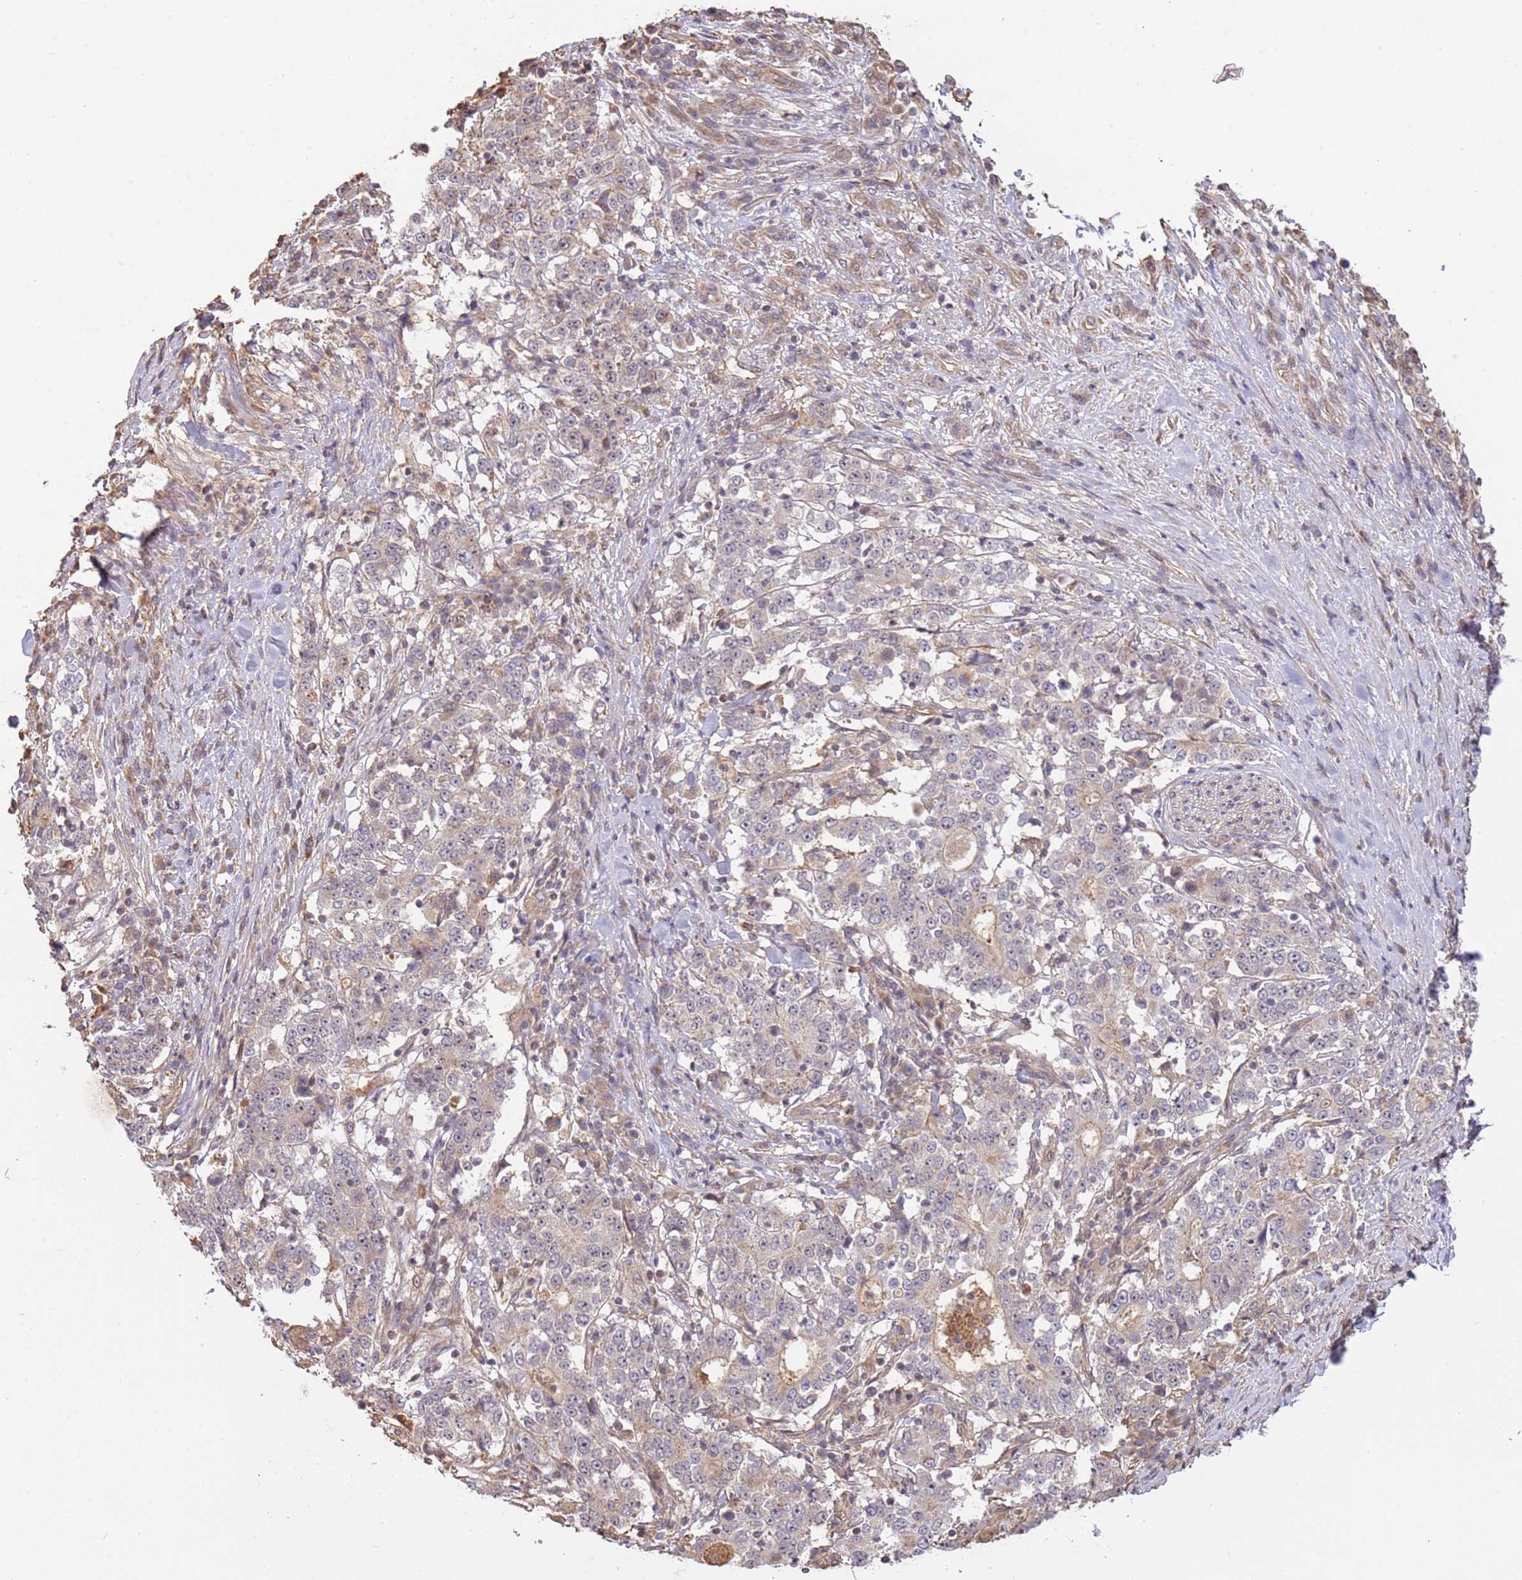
{"staining": {"intensity": "weak", "quantity": ">75%", "location": "nuclear"}, "tissue": "stomach cancer", "cell_type": "Tumor cells", "image_type": "cancer", "snomed": [{"axis": "morphology", "description": "Adenocarcinoma, NOS"}, {"axis": "topography", "description": "Stomach"}], "caption": "Weak nuclear positivity for a protein is present in about >75% of tumor cells of adenocarcinoma (stomach) using immunohistochemistry.", "gene": "SURF2", "patient": {"sex": "male", "age": 59}}